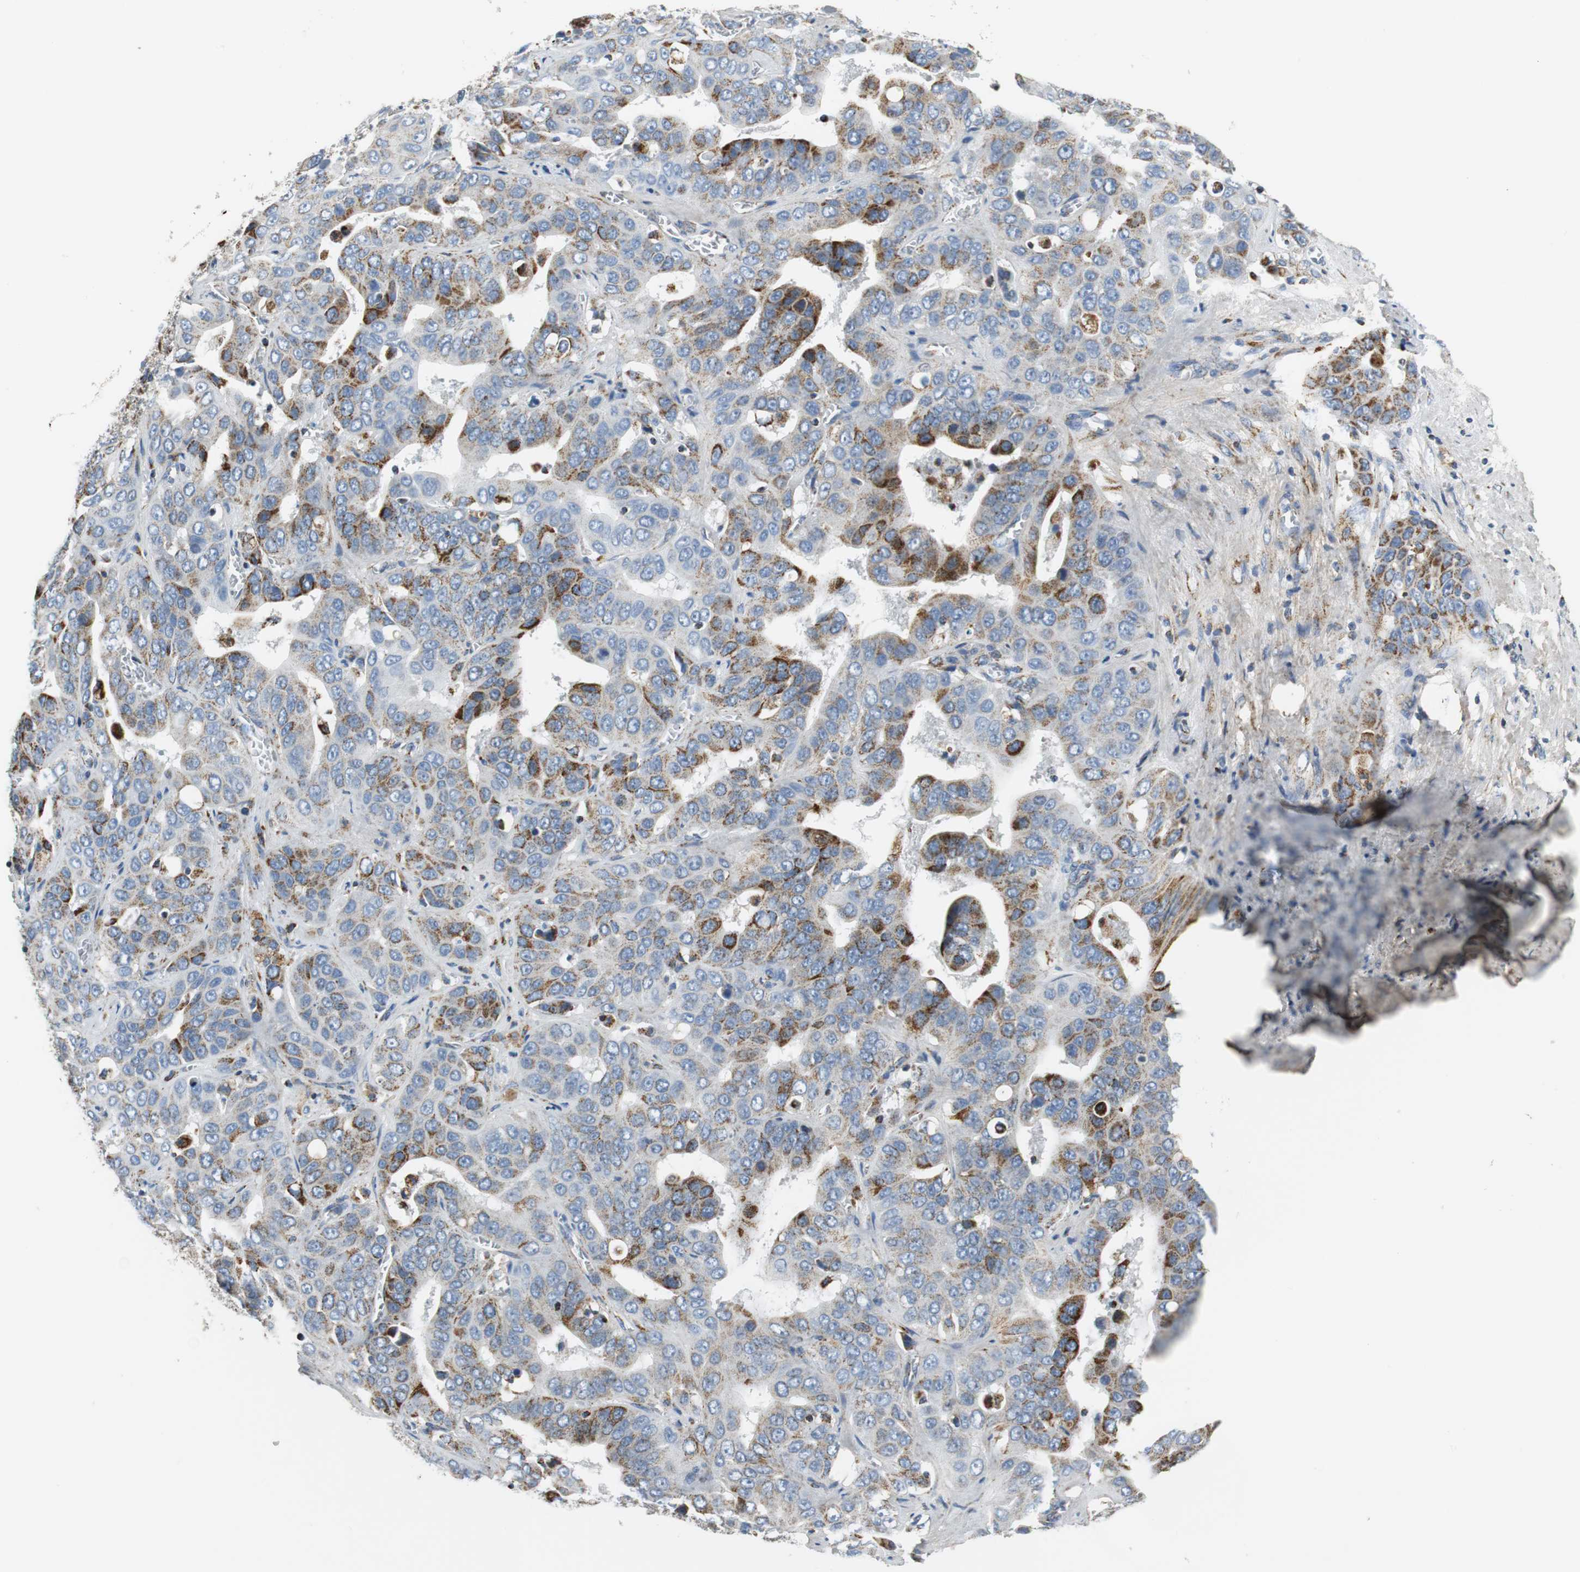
{"staining": {"intensity": "strong", "quantity": "25%-75%", "location": "cytoplasmic/membranous"}, "tissue": "liver cancer", "cell_type": "Tumor cells", "image_type": "cancer", "snomed": [{"axis": "morphology", "description": "Cholangiocarcinoma"}, {"axis": "topography", "description": "Liver"}], "caption": "A brown stain labels strong cytoplasmic/membranous positivity of a protein in liver cancer (cholangiocarcinoma) tumor cells. Ihc stains the protein of interest in brown and the nuclei are stained blue.", "gene": "C1QTNF7", "patient": {"sex": "female", "age": 52}}